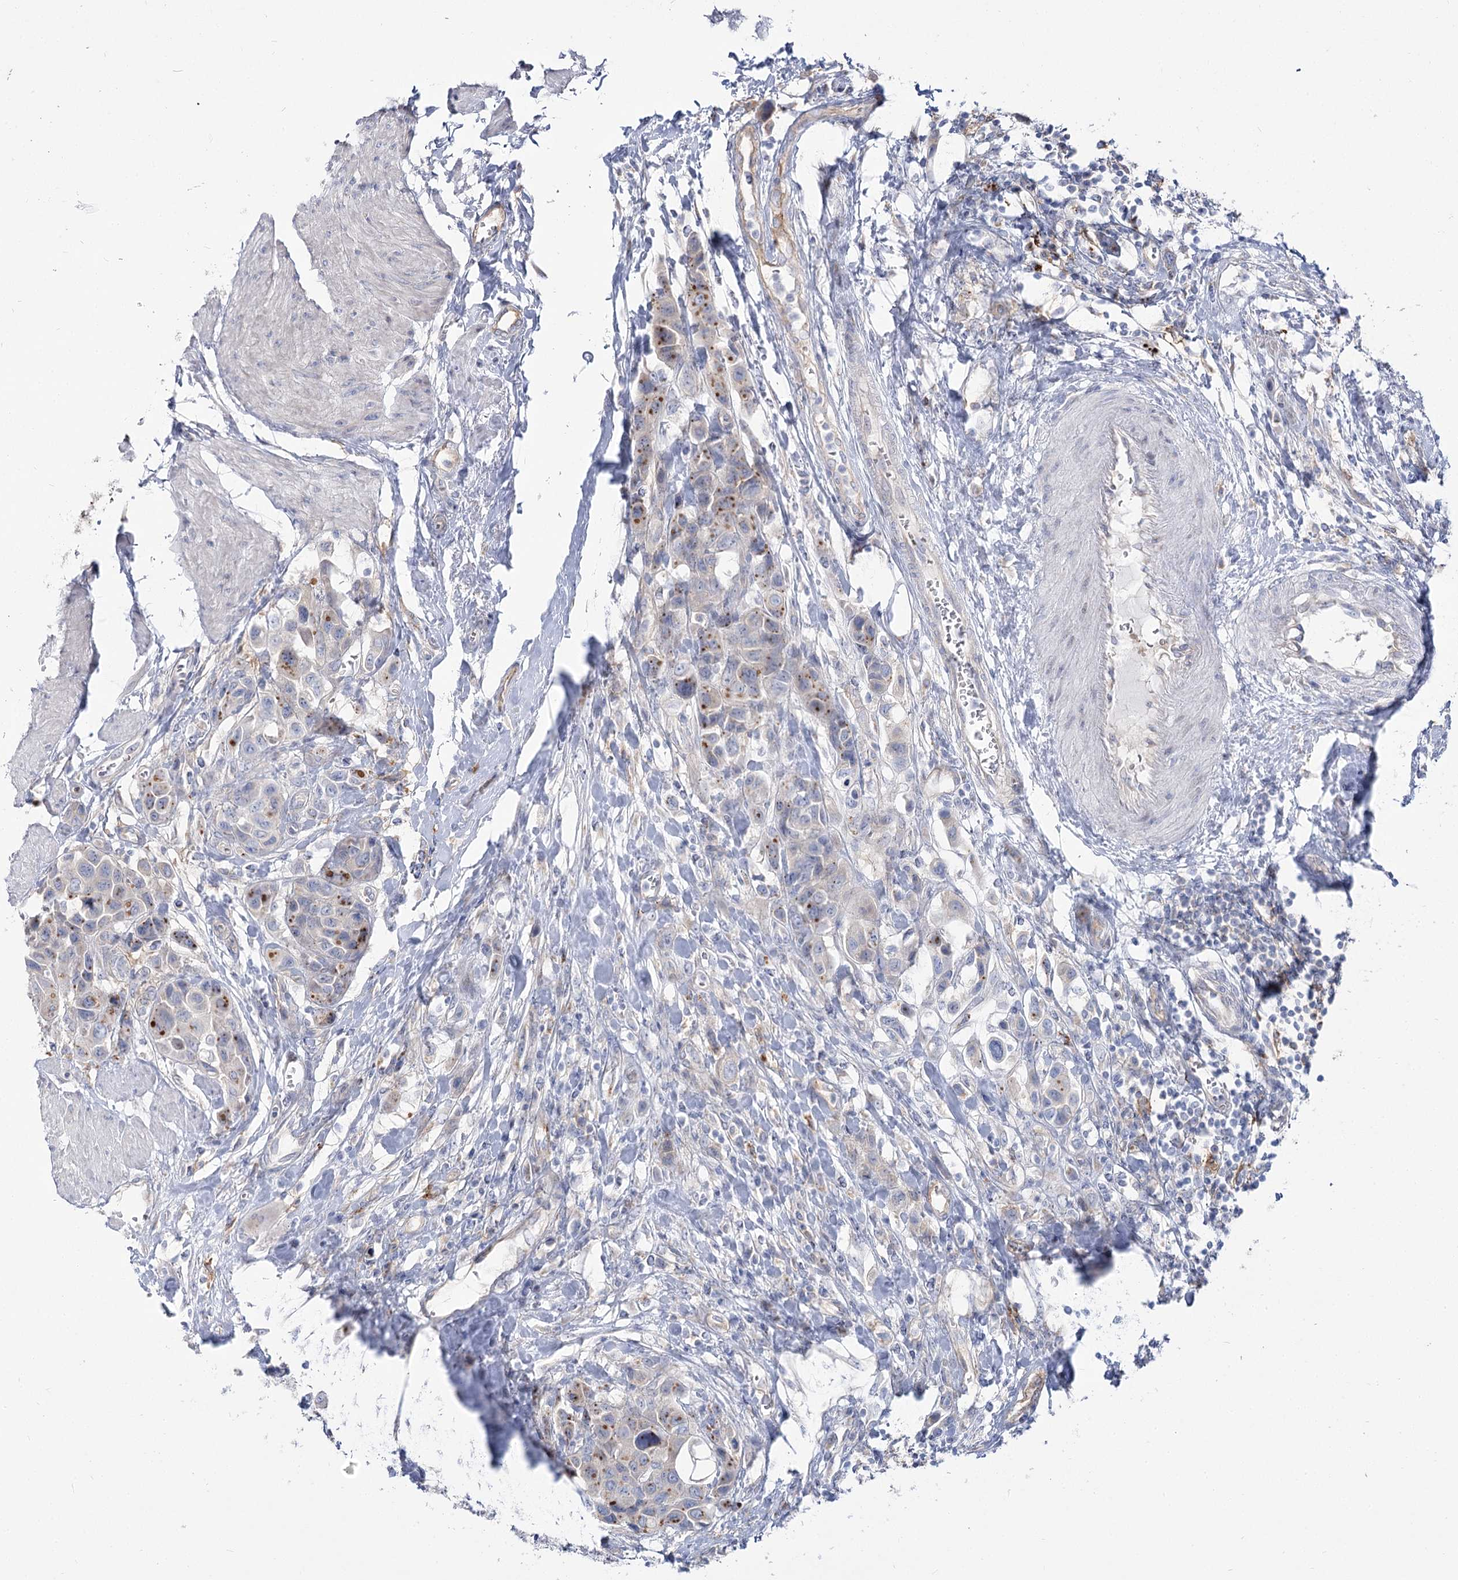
{"staining": {"intensity": "moderate", "quantity": "<25%", "location": "cytoplasmic/membranous"}, "tissue": "urothelial cancer", "cell_type": "Tumor cells", "image_type": "cancer", "snomed": [{"axis": "morphology", "description": "Urothelial carcinoma, High grade"}, {"axis": "topography", "description": "Urinary bladder"}], "caption": "Immunohistochemical staining of urothelial carcinoma (high-grade) shows moderate cytoplasmic/membranous protein positivity in about <25% of tumor cells.", "gene": "SUOX", "patient": {"sex": "male", "age": 50}}